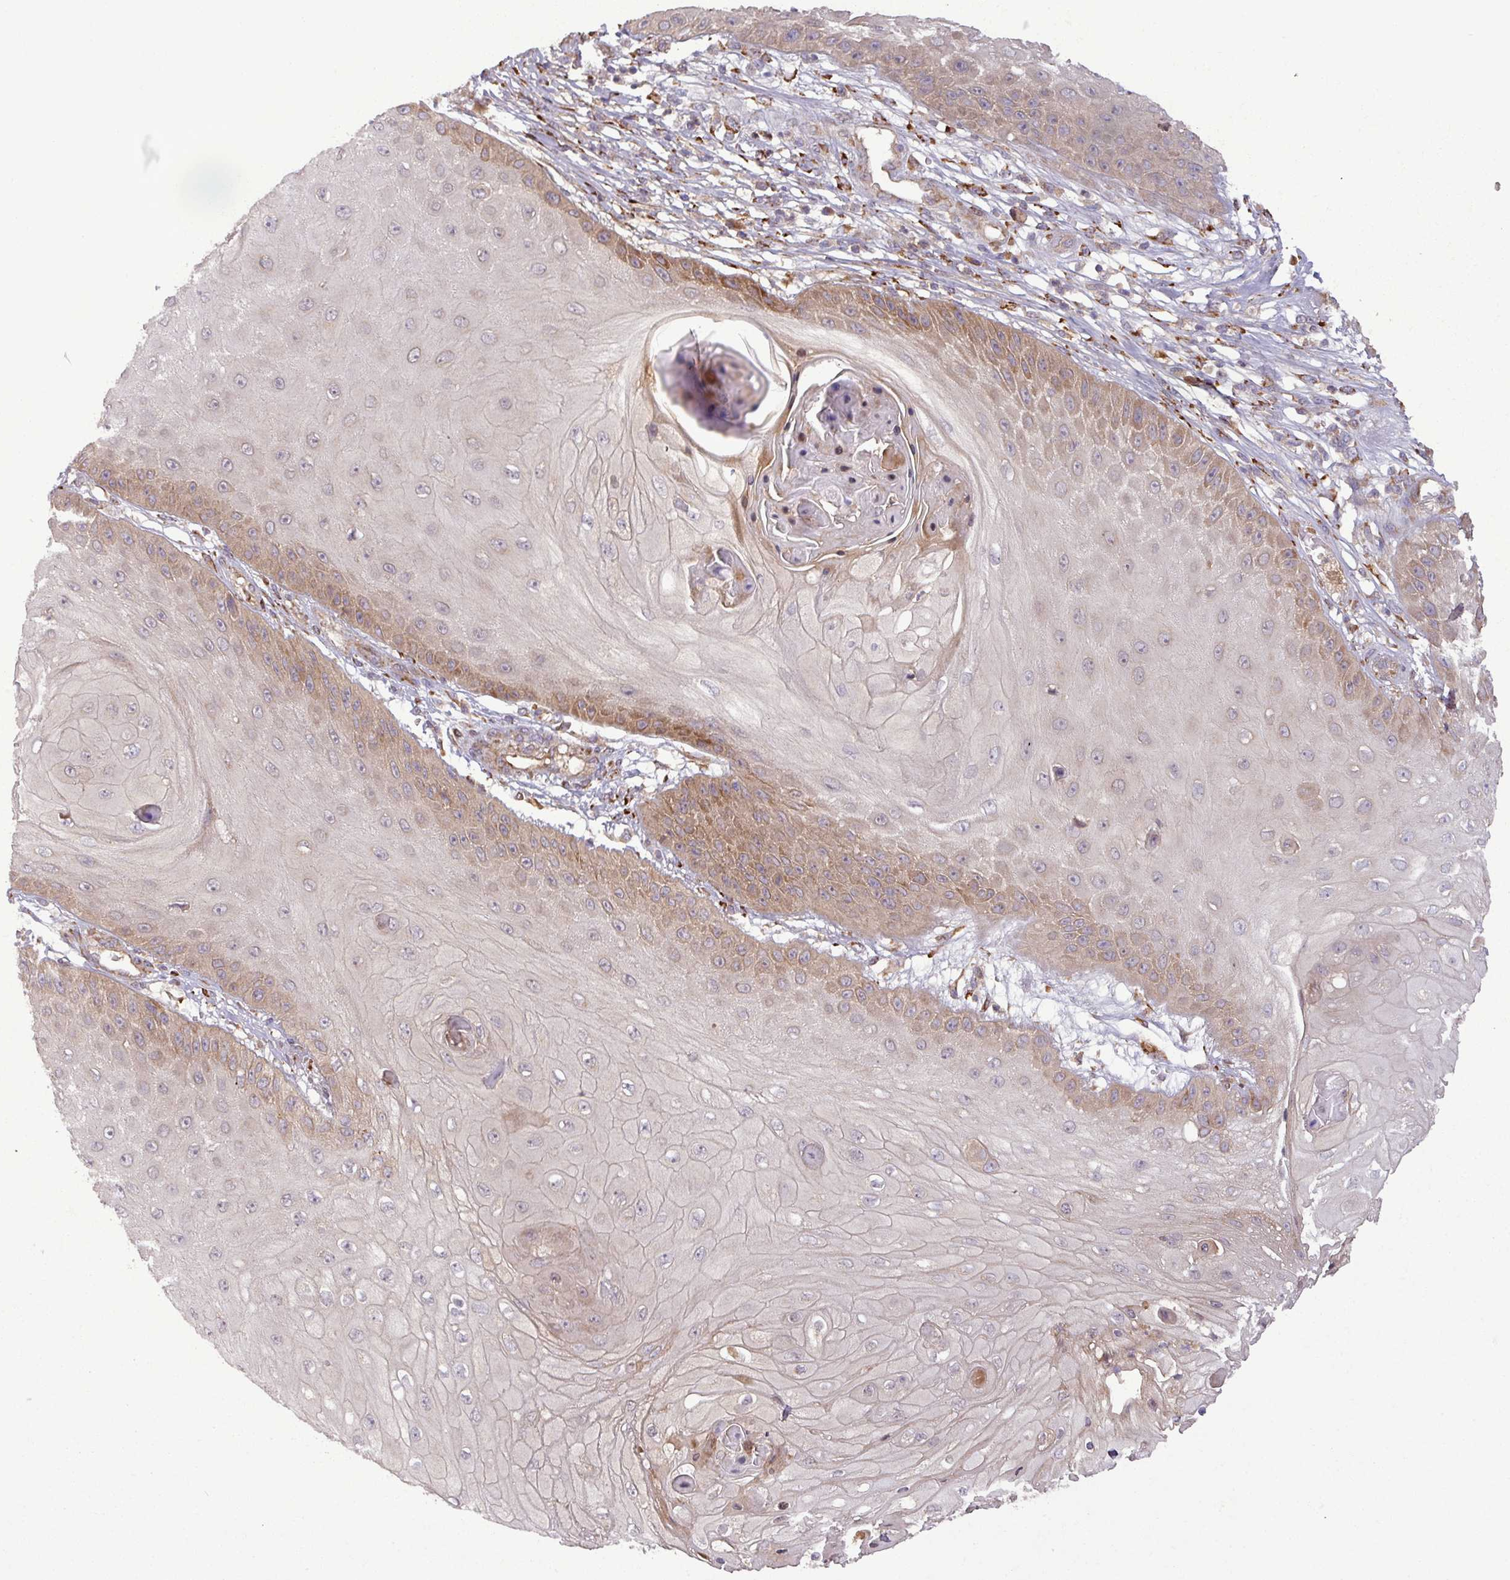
{"staining": {"intensity": "moderate", "quantity": "25%-75%", "location": "cytoplasmic/membranous"}, "tissue": "skin cancer", "cell_type": "Tumor cells", "image_type": "cancer", "snomed": [{"axis": "morphology", "description": "Squamous cell carcinoma, NOS"}, {"axis": "topography", "description": "Skin"}], "caption": "Immunohistochemistry (IHC) image of squamous cell carcinoma (skin) stained for a protein (brown), which displays medium levels of moderate cytoplasmic/membranous expression in about 25%-75% of tumor cells.", "gene": "ART1", "patient": {"sex": "male", "age": 70}}